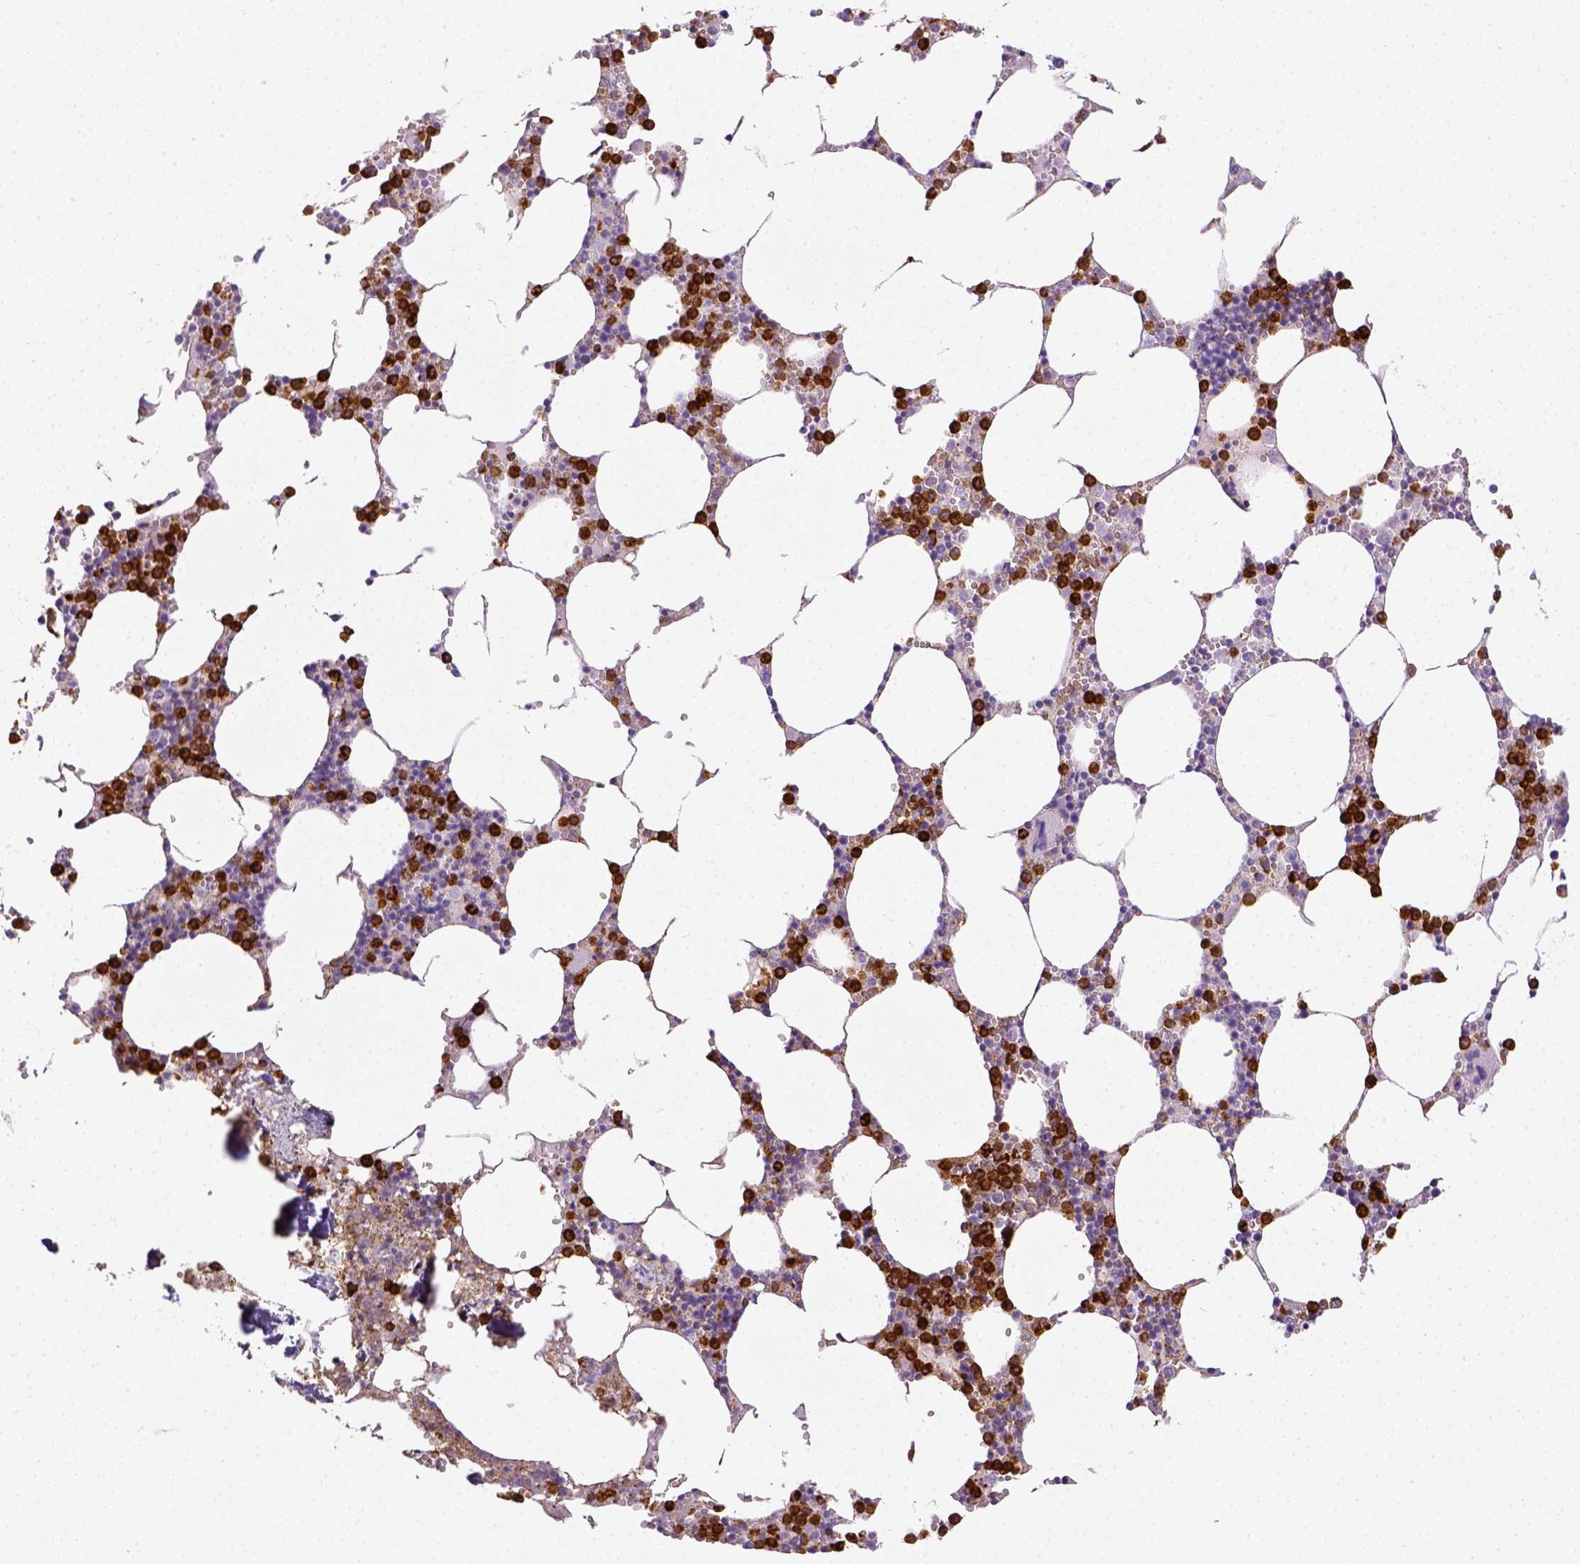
{"staining": {"intensity": "strong", "quantity": "25%-75%", "location": "cytoplasmic/membranous"}, "tissue": "bone marrow", "cell_type": "Hematopoietic cells", "image_type": "normal", "snomed": [{"axis": "morphology", "description": "Normal tissue, NOS"}, {"axis": "topography", "description": "Bone marrow"}], "caption": "Normal bone marrow was stained to show a protein in brown. There is high levels of strong cytoplasmic/membranous positivity in about 25%-75% of hematopoietic cells.", "gene": "ITGAM", "patient": {"sex": "male", "age": 54}}